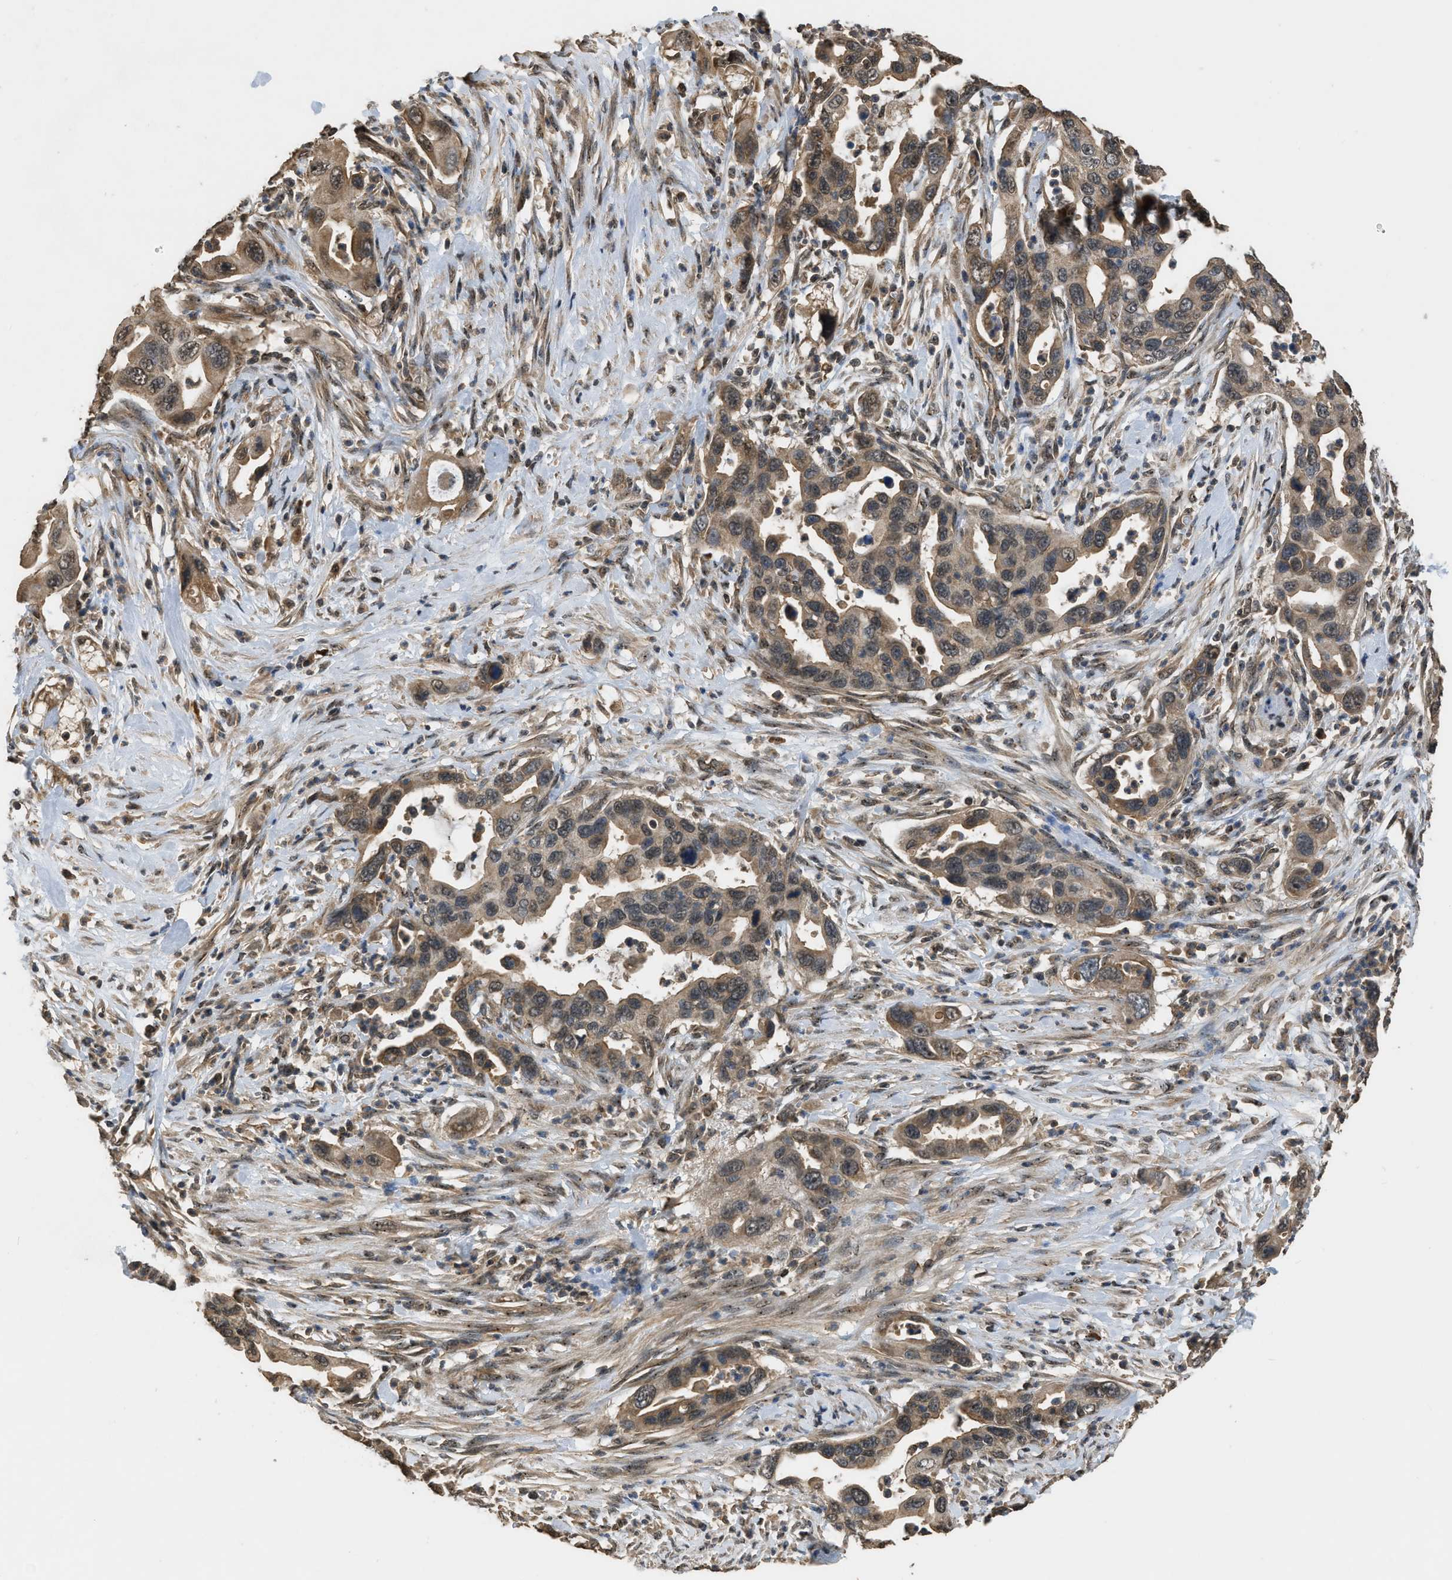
{"staining": {"intensity": "moderate", "quantity": ">75%", "location": "cytoplasmic/membranous"}, "tissue": "pancreatic cancer", "cell_type": "Tumor cells", "image_type": "cancer", "snomed": [{"axis": "morphology", "description": "Adenocarcinoma, NOS"}, {"axis": "topography", "description": "Pancreas"}], "caption": "A high-resolution micrograph shows immunohistochemistry staining of pancreatic adenocarcinoma, which shows moderate cytoplasmic/membranous positivity in approximately >75% of tumor cells.", "gene": "DENND6B", "patient": {"sex": "female", "age": 70}}